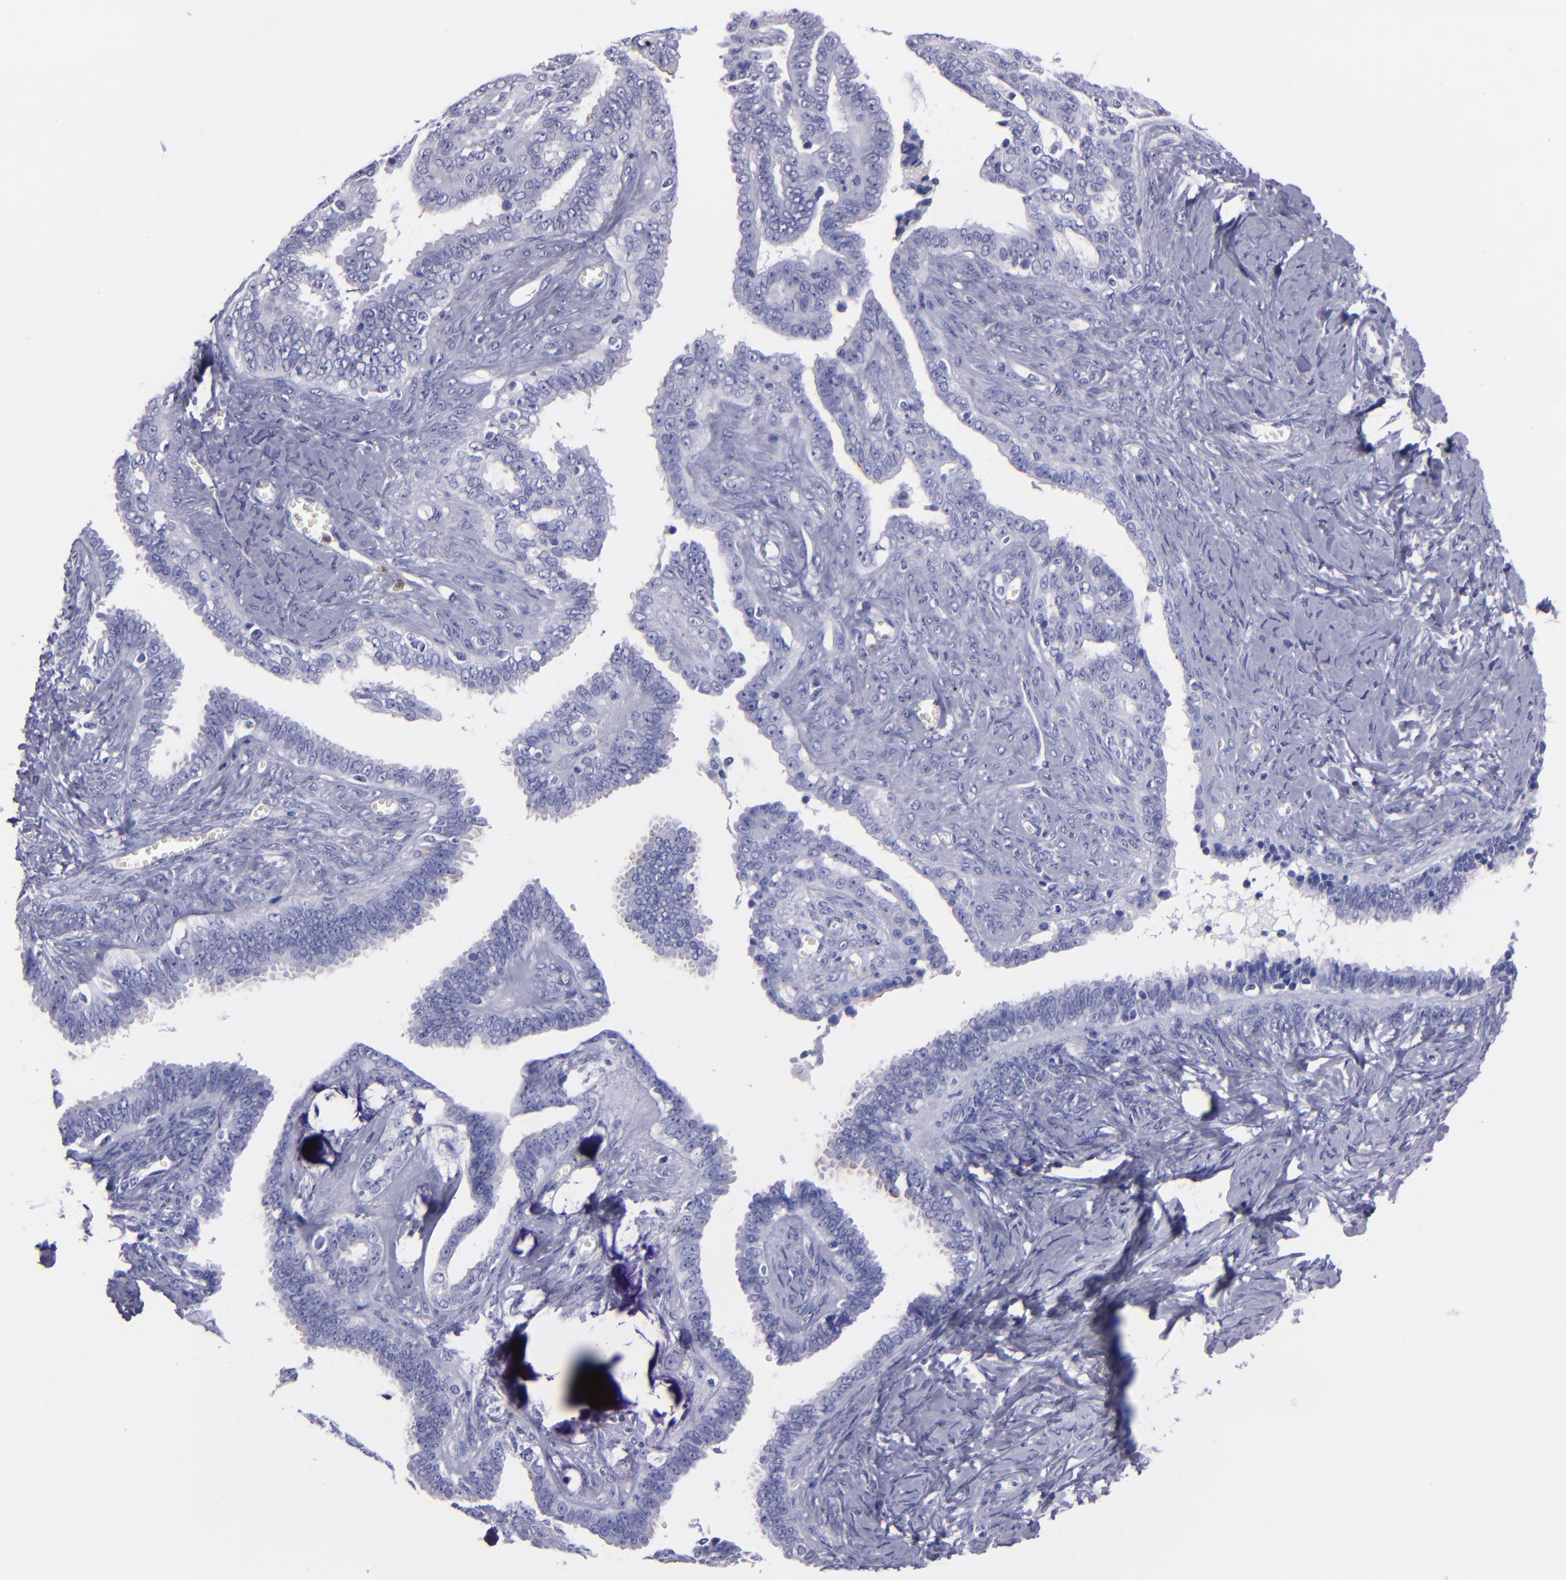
{"staining": {"intensity": "negative", "quantity": "none", "location": "none"}, "tissue": "ovarian cancer", "cell_type": "Tumor cells", "image_type": "cancer", "snomed": [{"axis": "morphology", "description": "Cystadenocarcinoma, serous, NOS"}, {"axis": "topography", "description": "Ovary"}], "caption": "Tumor cells show no significant protein staining in ovarian cancer (serous cystadenocarcinoma). (Brightfield microscopy of DAB (3,3'-diaminobenzidine) immunohistochemistry (IHC) at high magnification).", "gene": "CR1", "patient": {"sex": "female", "age": 71}}